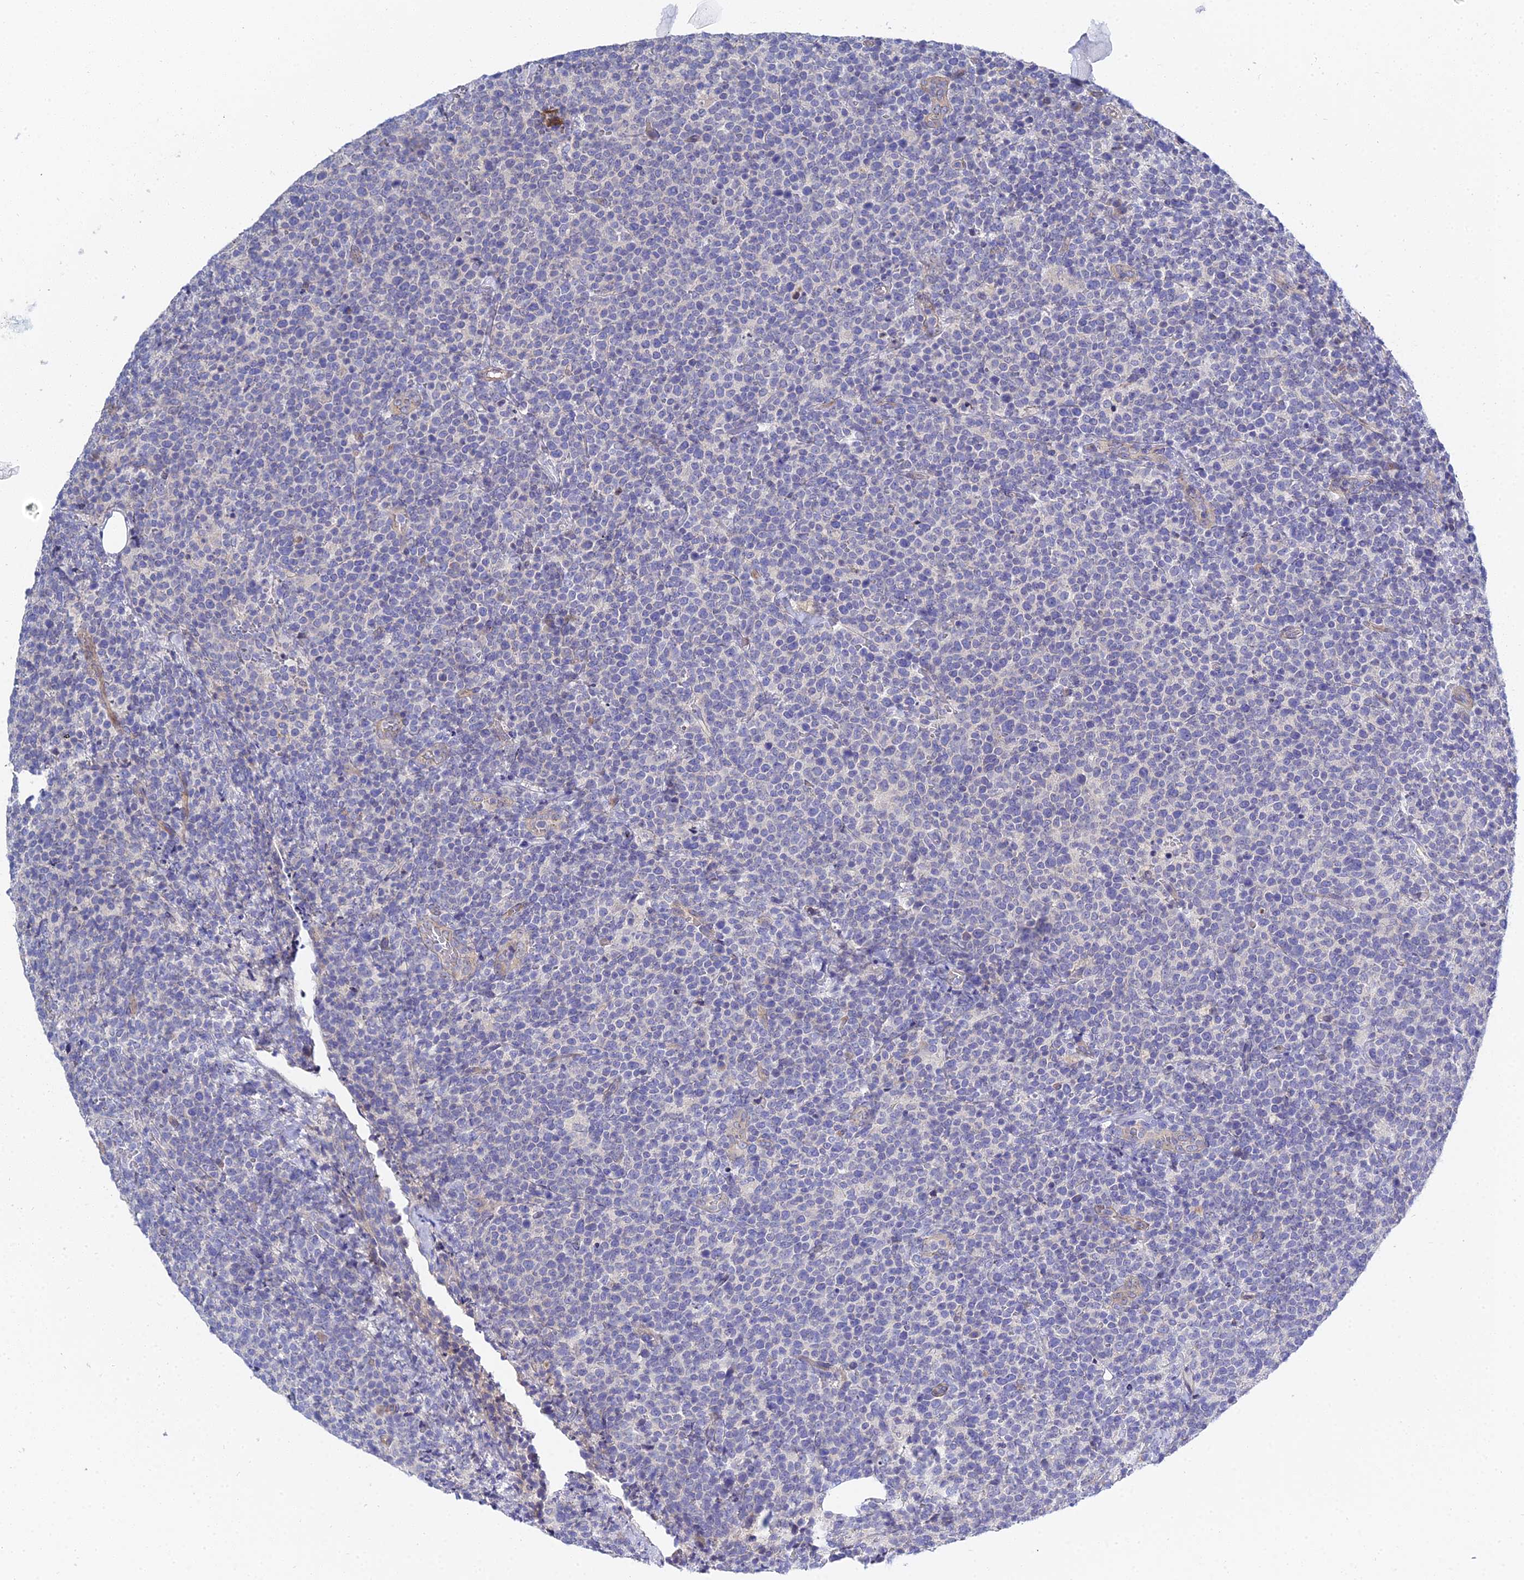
{"staining": {"intensity": "negative", "quantity": "none", "location": "none"}, "tissue": "lymphoma", "cell_type": "Tumor cells", "image_type": "cancer", "snomed": [{"axis": "morphology", "description": "Malignant lymphoma, non-Hodgkin's type, High grade"}, {"axis": "topography", "description": "Lymph node"}], "caption": "This is an IHC histopathology image of human malignant lymphoma, non-Hodgkin's type (high-grade). There is no staining in tumor cells.", "gene": "APOBEC3H", "patient": {"sex": "male", "age": 61}}